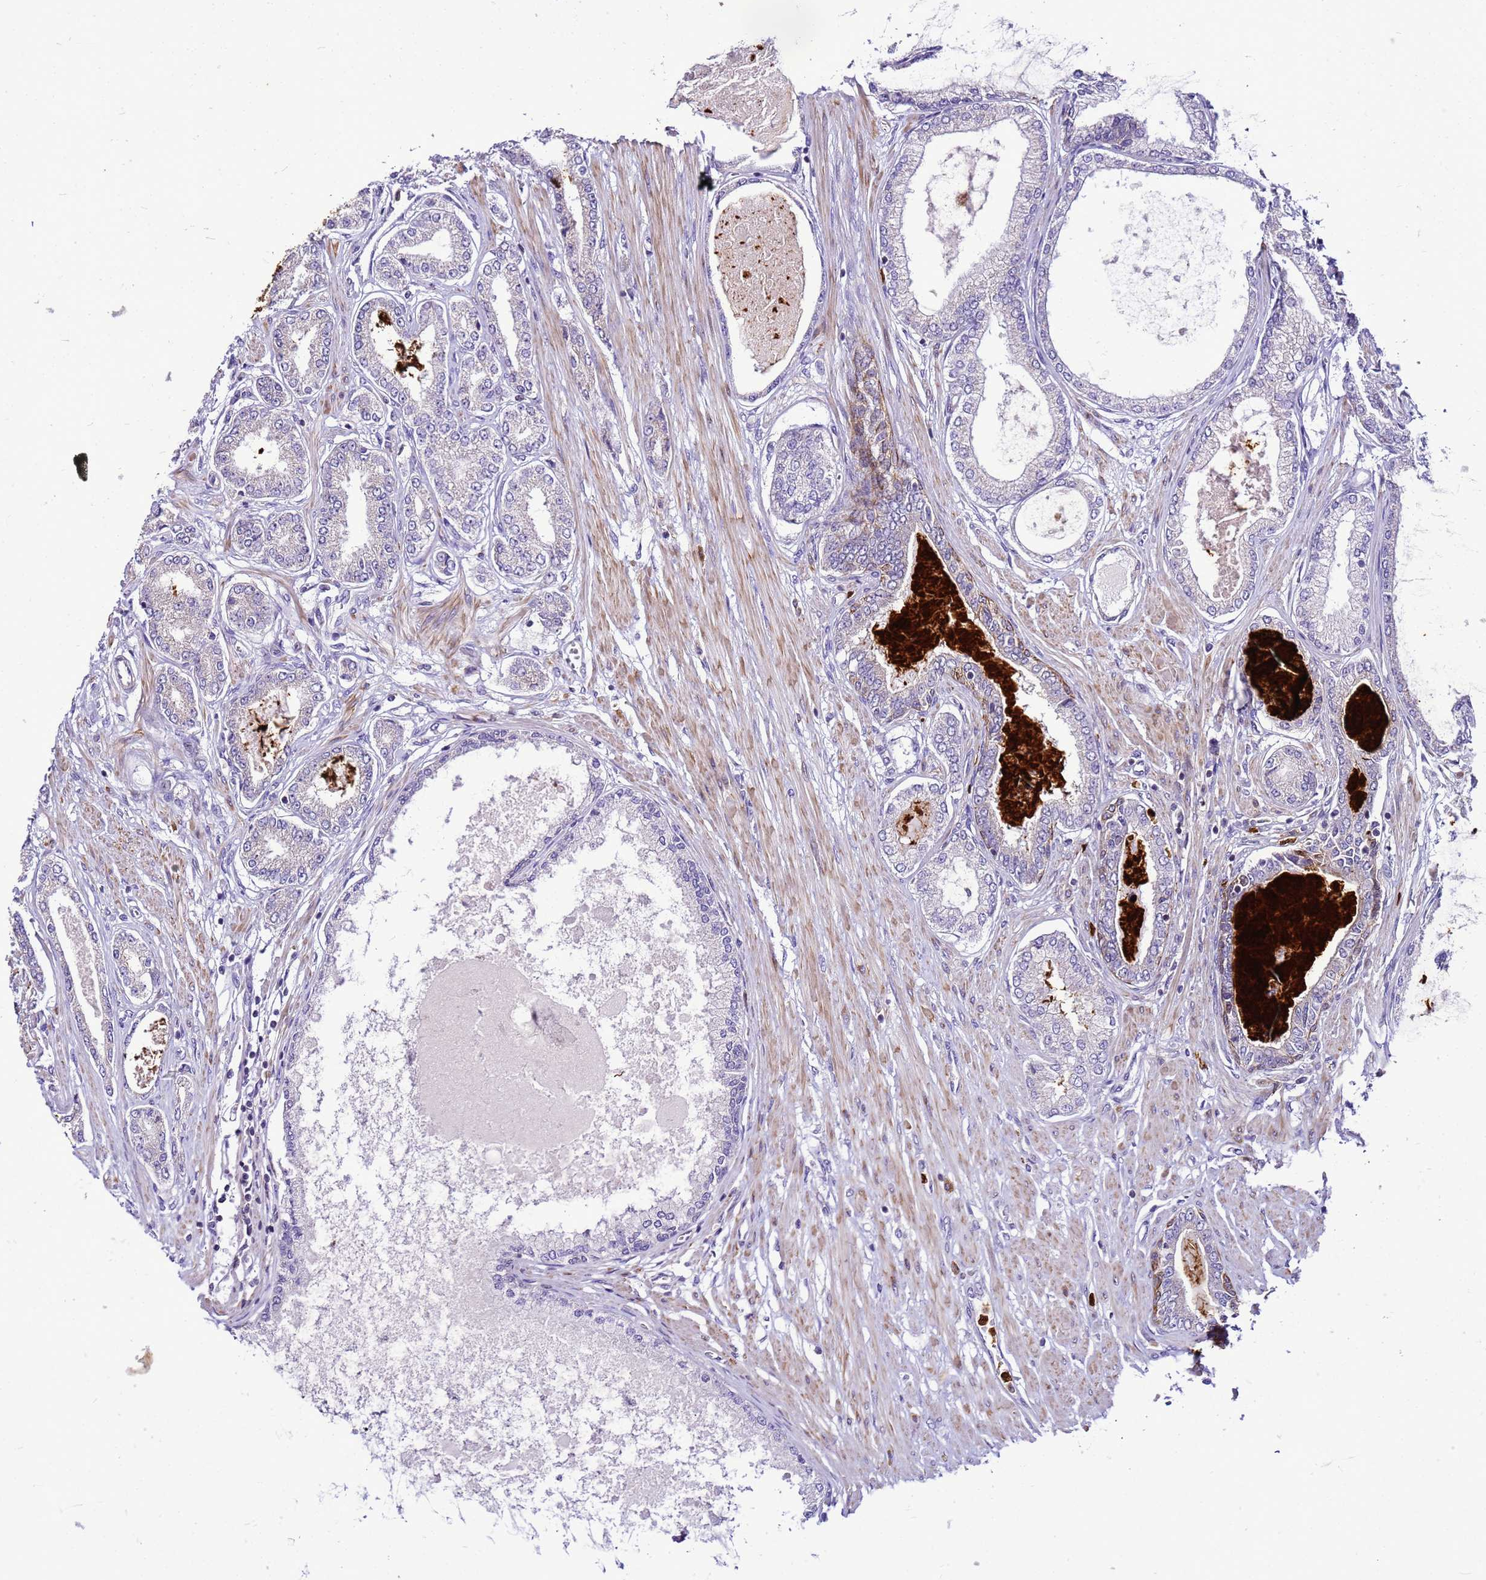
{"staining": {"intensity": "negative", "quantity": "none", "location": "none"}, "tissue": "prostate cancer", "cell_type": "Tumor cells", "image_type": "cancer", "snomed": [{"axis": "morphology", "description": "Adenocarcinoma, Low grade"}, {"axis": "topography", "description": "Prostate"}], "caption": "The immunohistochemistry micrograph has no significant expression in tumor cells of prostate low-grade adenocarcinoma tissue. (Brightfield microscopy of DAB immunohistochemistry at high magnification).", "gene": "VPS4B", "patient": {"sex": "male", "age": 63}}